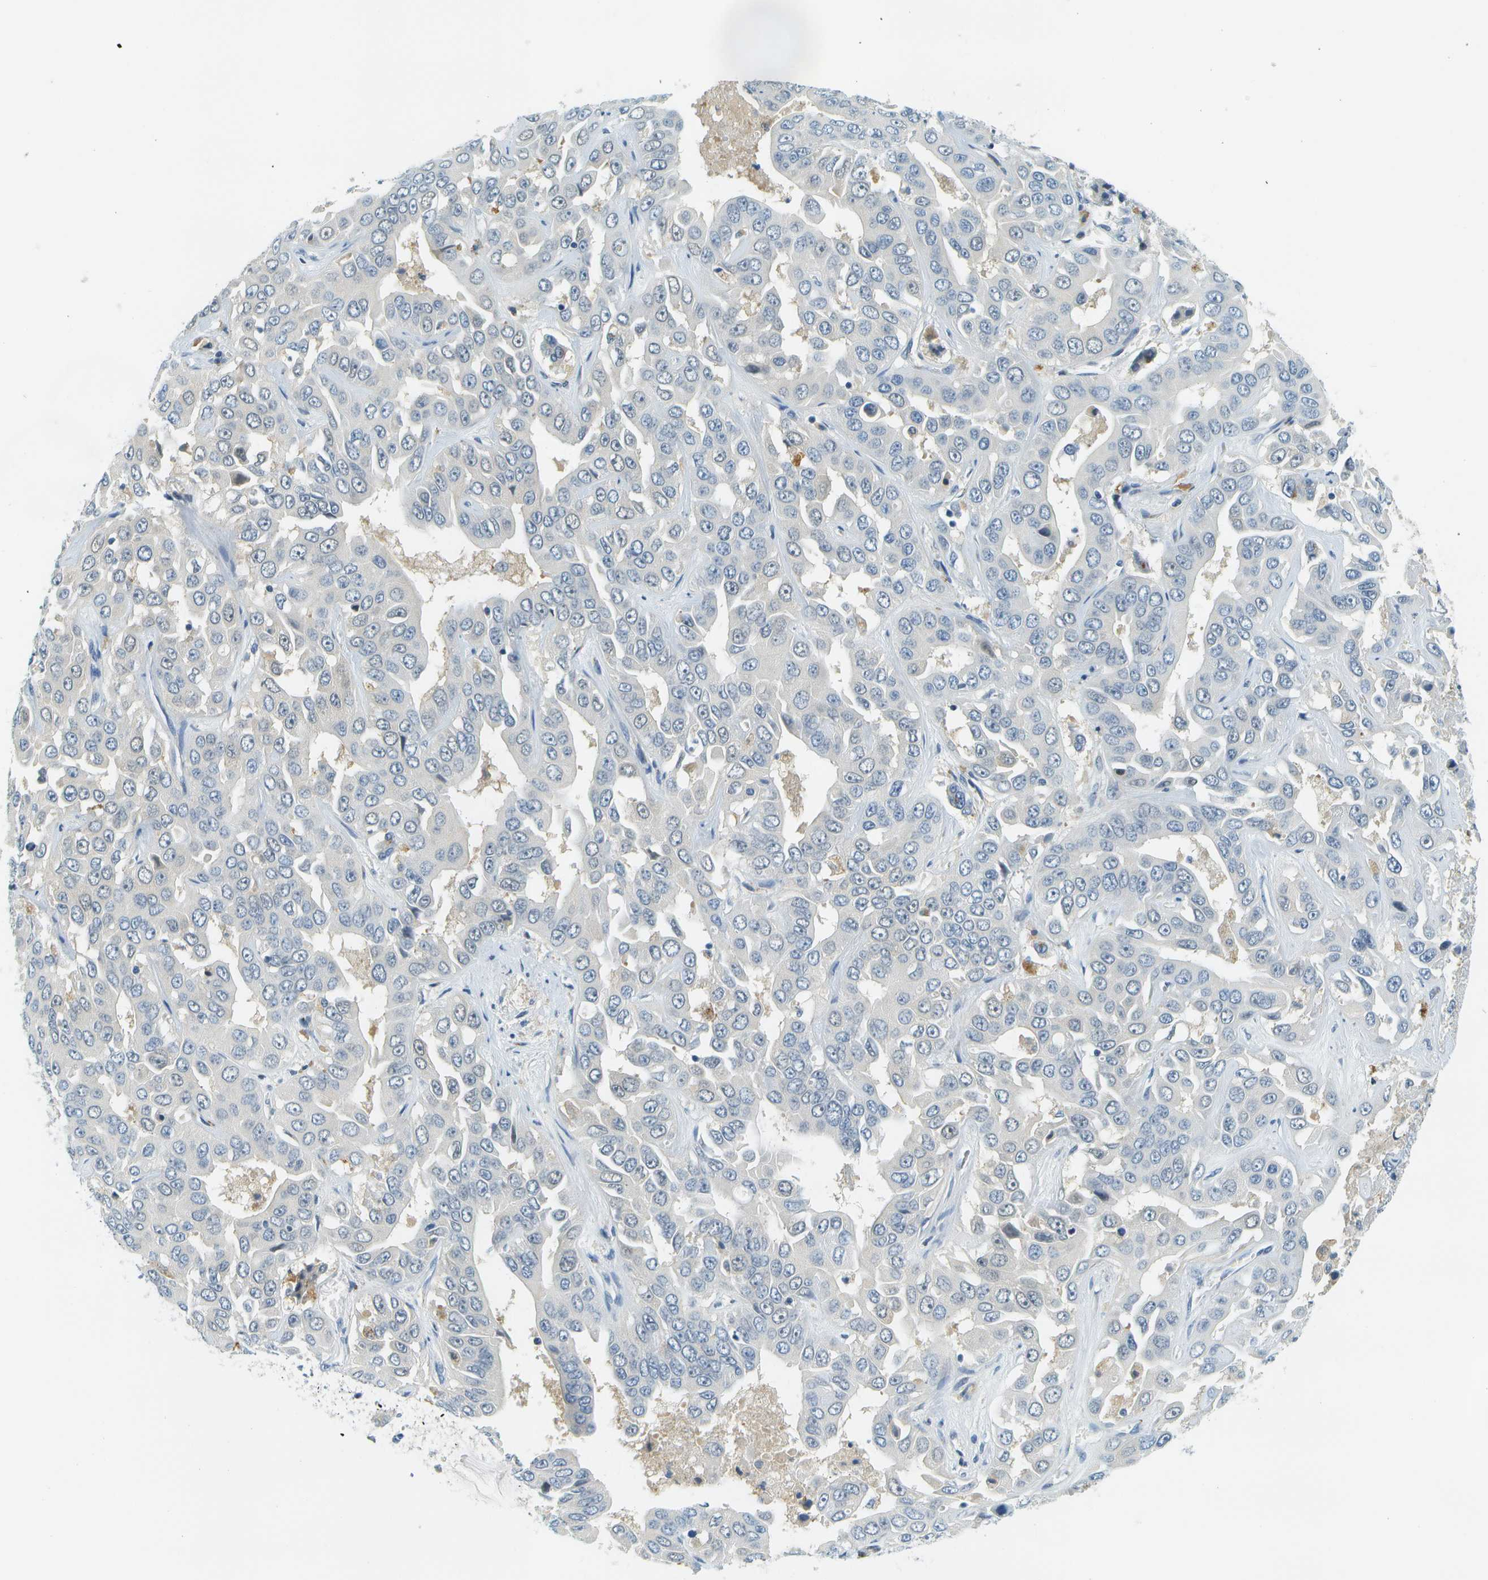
{"staining": {"intensity": "negative", "quantity": "none", "location": "none"}, "tissue": "liver cancer", "cell_type": "Tumor cells", "image_type": "cancer", "snomed": [{"axis": "morphology", "description": "Cholangiocarcinoma"}, {"axis": "topography", "description": "Liver"}], "caption": "Protein analysis of cholangiocarcinoma (liver) displays no significant positivity in tumor cells.", "gene": "RASGRP2", "patient": {"sex": "female", "age": 52}}